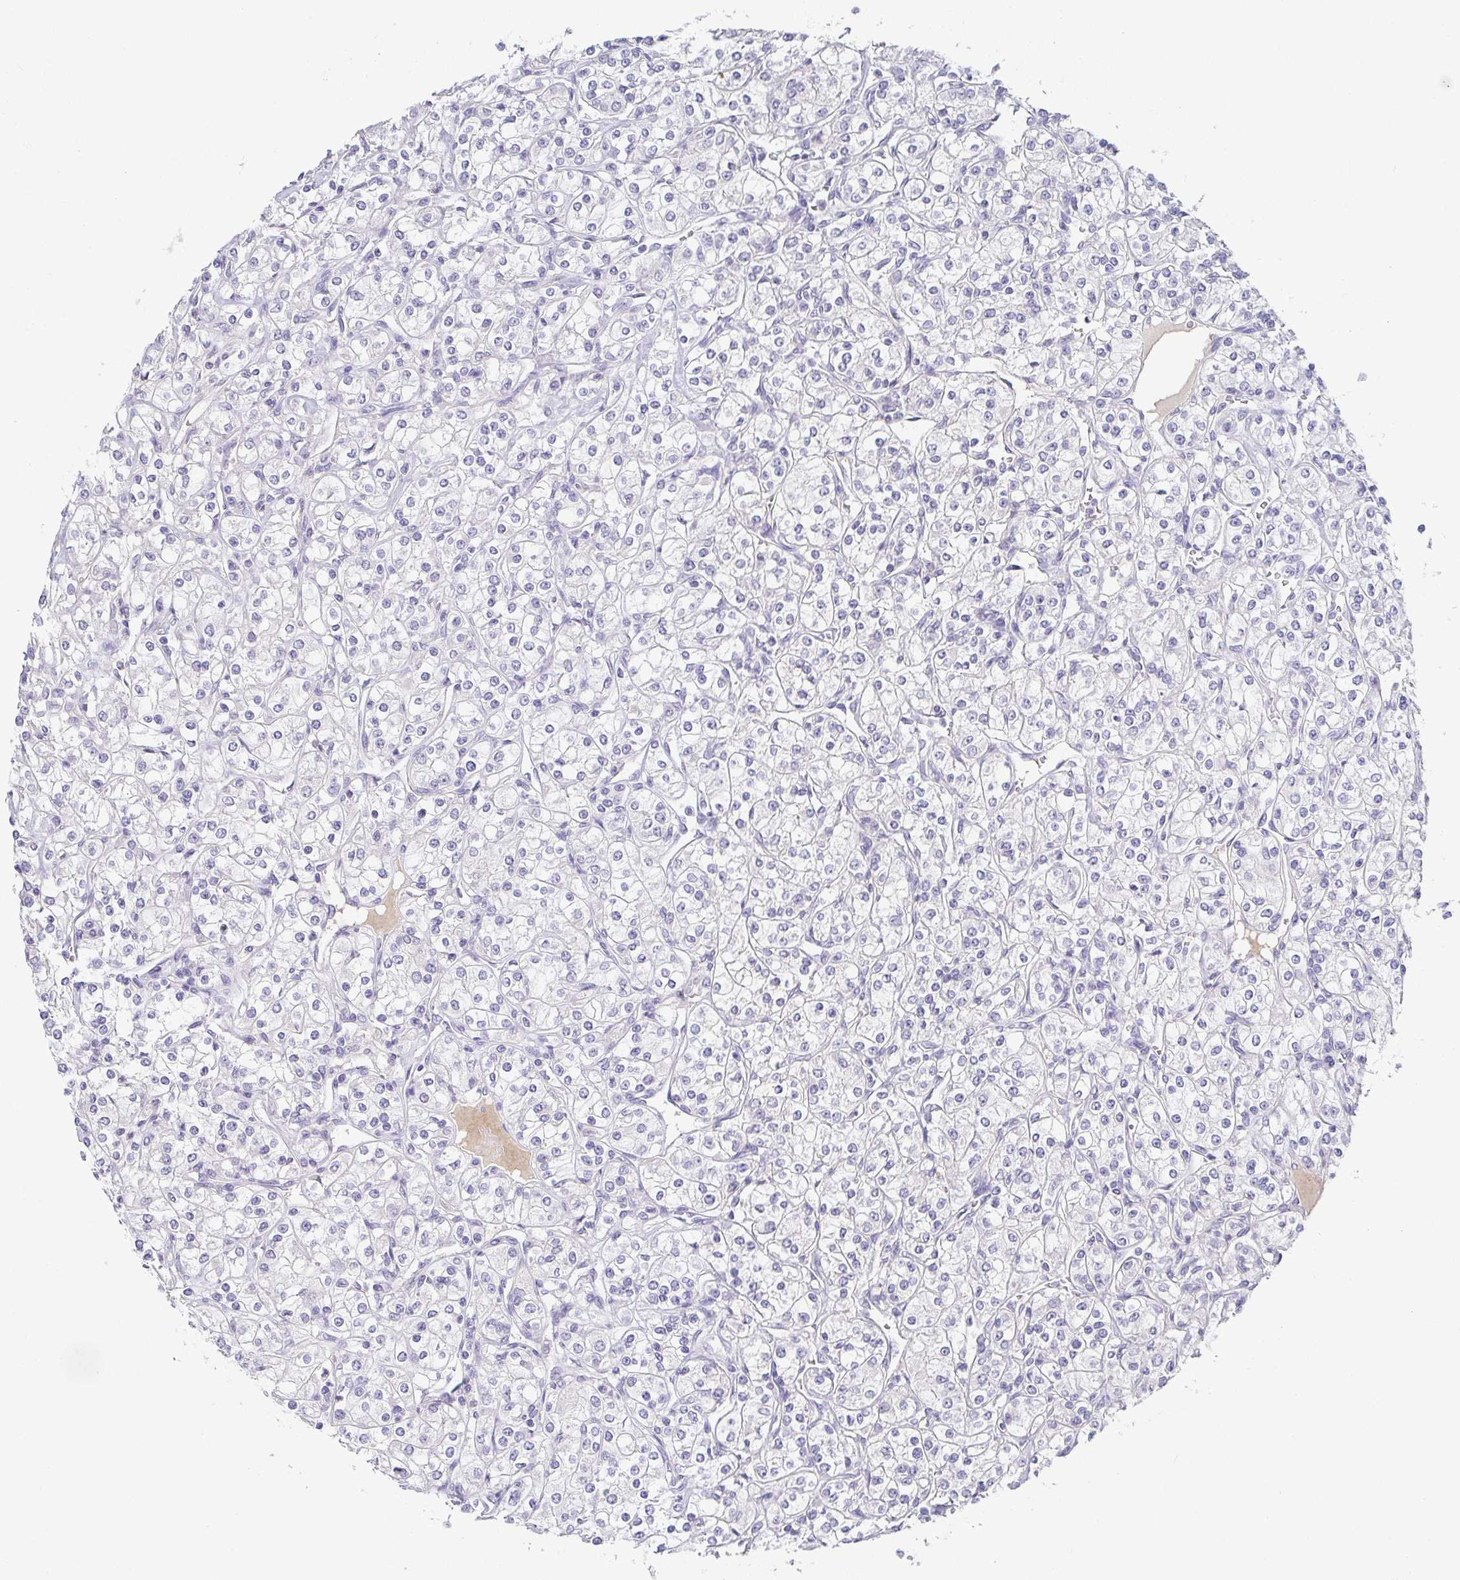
{"staining": {"intensity": "negative", "quantity": "none", "location": "none"}, "tissue": "renal cancer", "cell_type": "Tumor cells", "image_type": "cancer", "snomed": [{"axis": "morphology", "description": "Adenocarcinoma, NOS"}, {"axis": "topography", "description": "Kidney"}], "caption": "There is no significant positivity in tumor cells of renal adenocarcinoma. (Immunohistochemistry (ihc), brightfield microscopy, high magnification).", "gene": "RNASE7", "patient": {"sex": "male", "age": 77}}